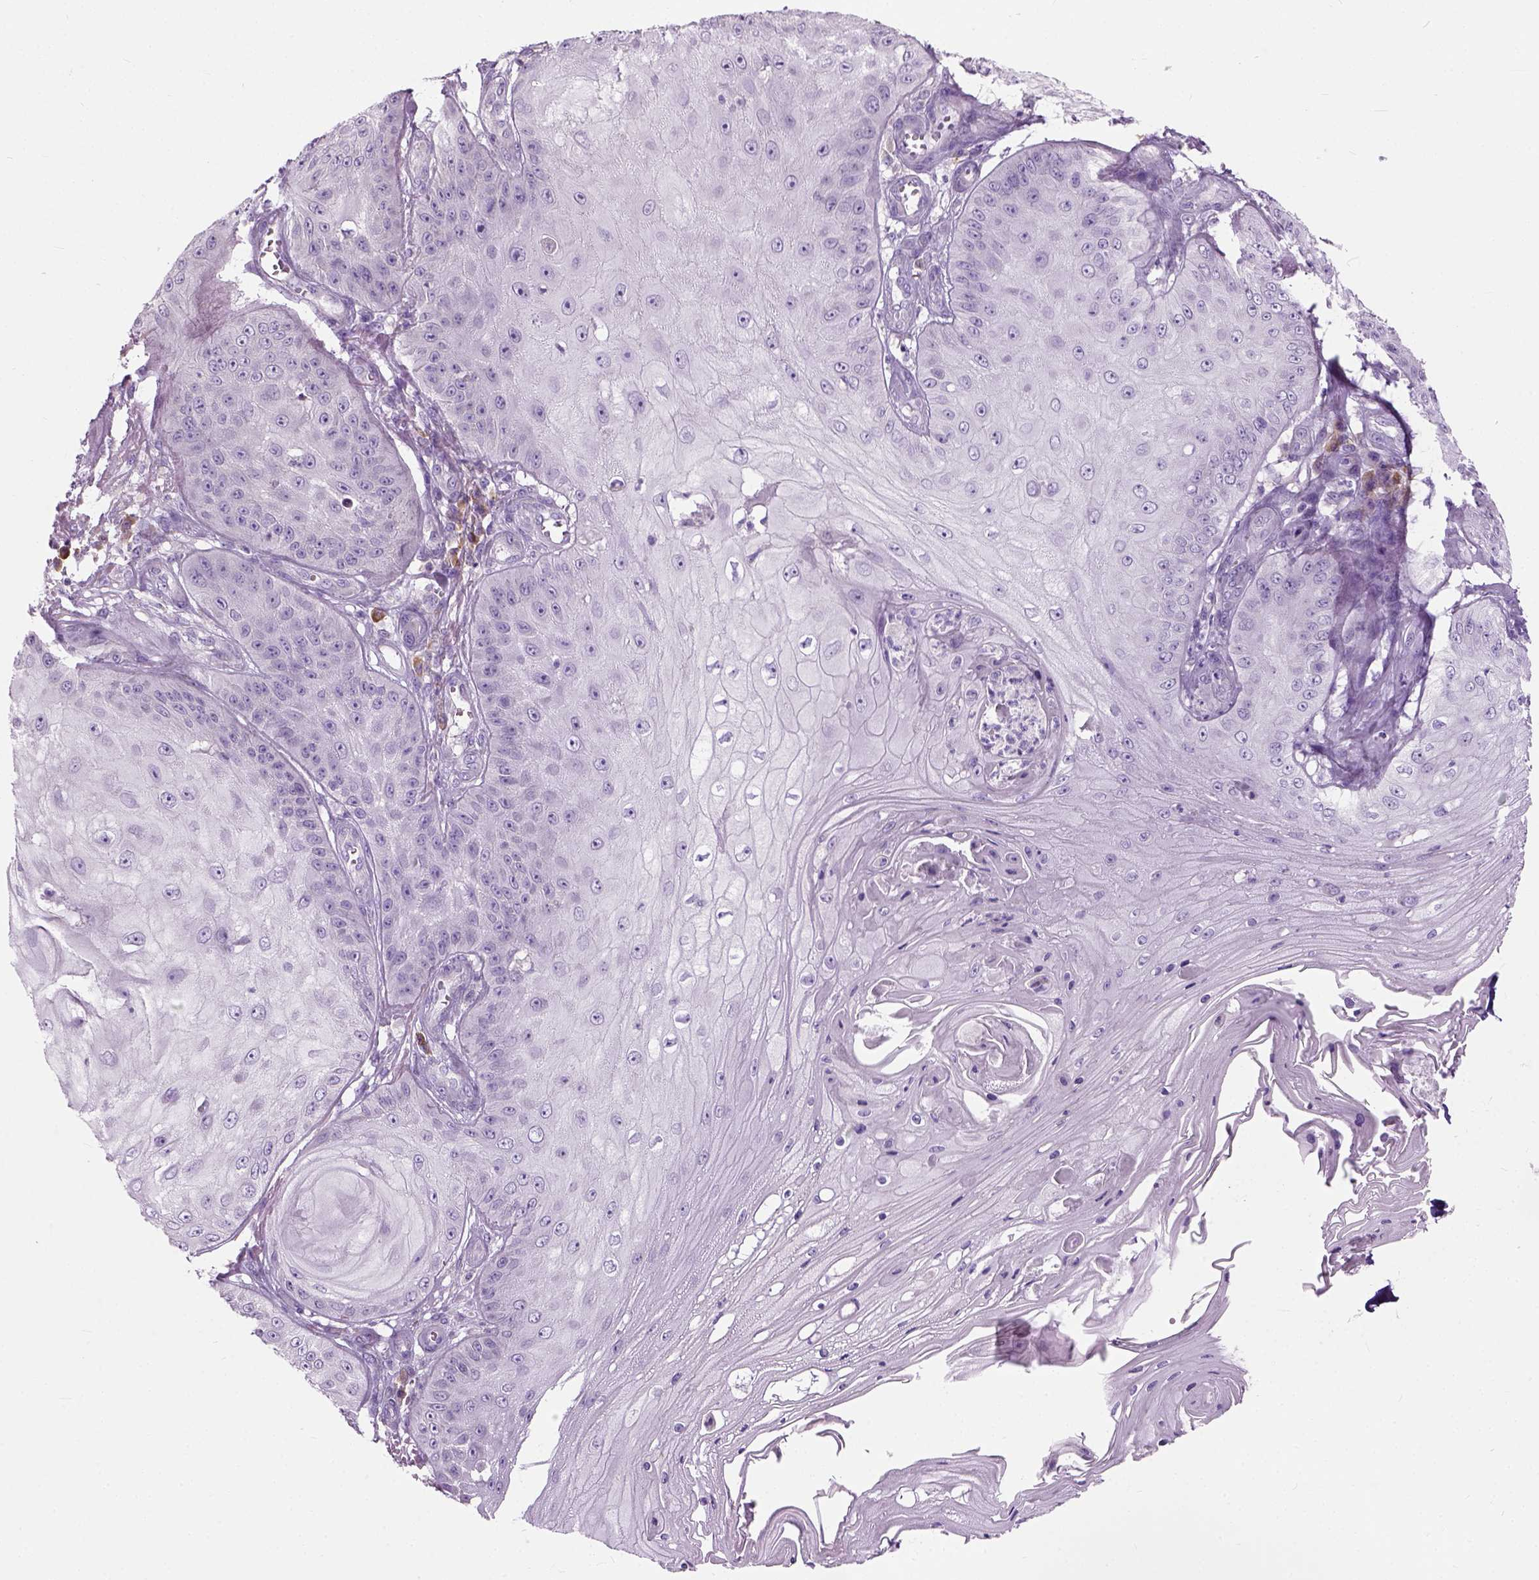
{"staining": {"intensity": "negative", "quantity": "none", "location": "none"}, "tissue": "skin cancer", "cell_type": "Tumor cells", "image_type": "cancer", "snomed": [{"axis": "morphology", "description": "Squamous cell carcinoma, NOS"}, {"axis": "topography", "description": "Skin"}], "caption": "An immunohistochemistry (IHC) photomicrograph of skin cancer (squamous cell carcinoma) is shown. There is no staining in tumor cells of skin cancer (squamous cell carcinoma). (Stains: DAB (3,3'-diaminobenzidine) immunohistochemistry with hematoxylin counter stain, Microscopy: brightfield microscopy at high magnification).", "gene": "TRIM72", "patient": {"sex": "male", "age": 70}}